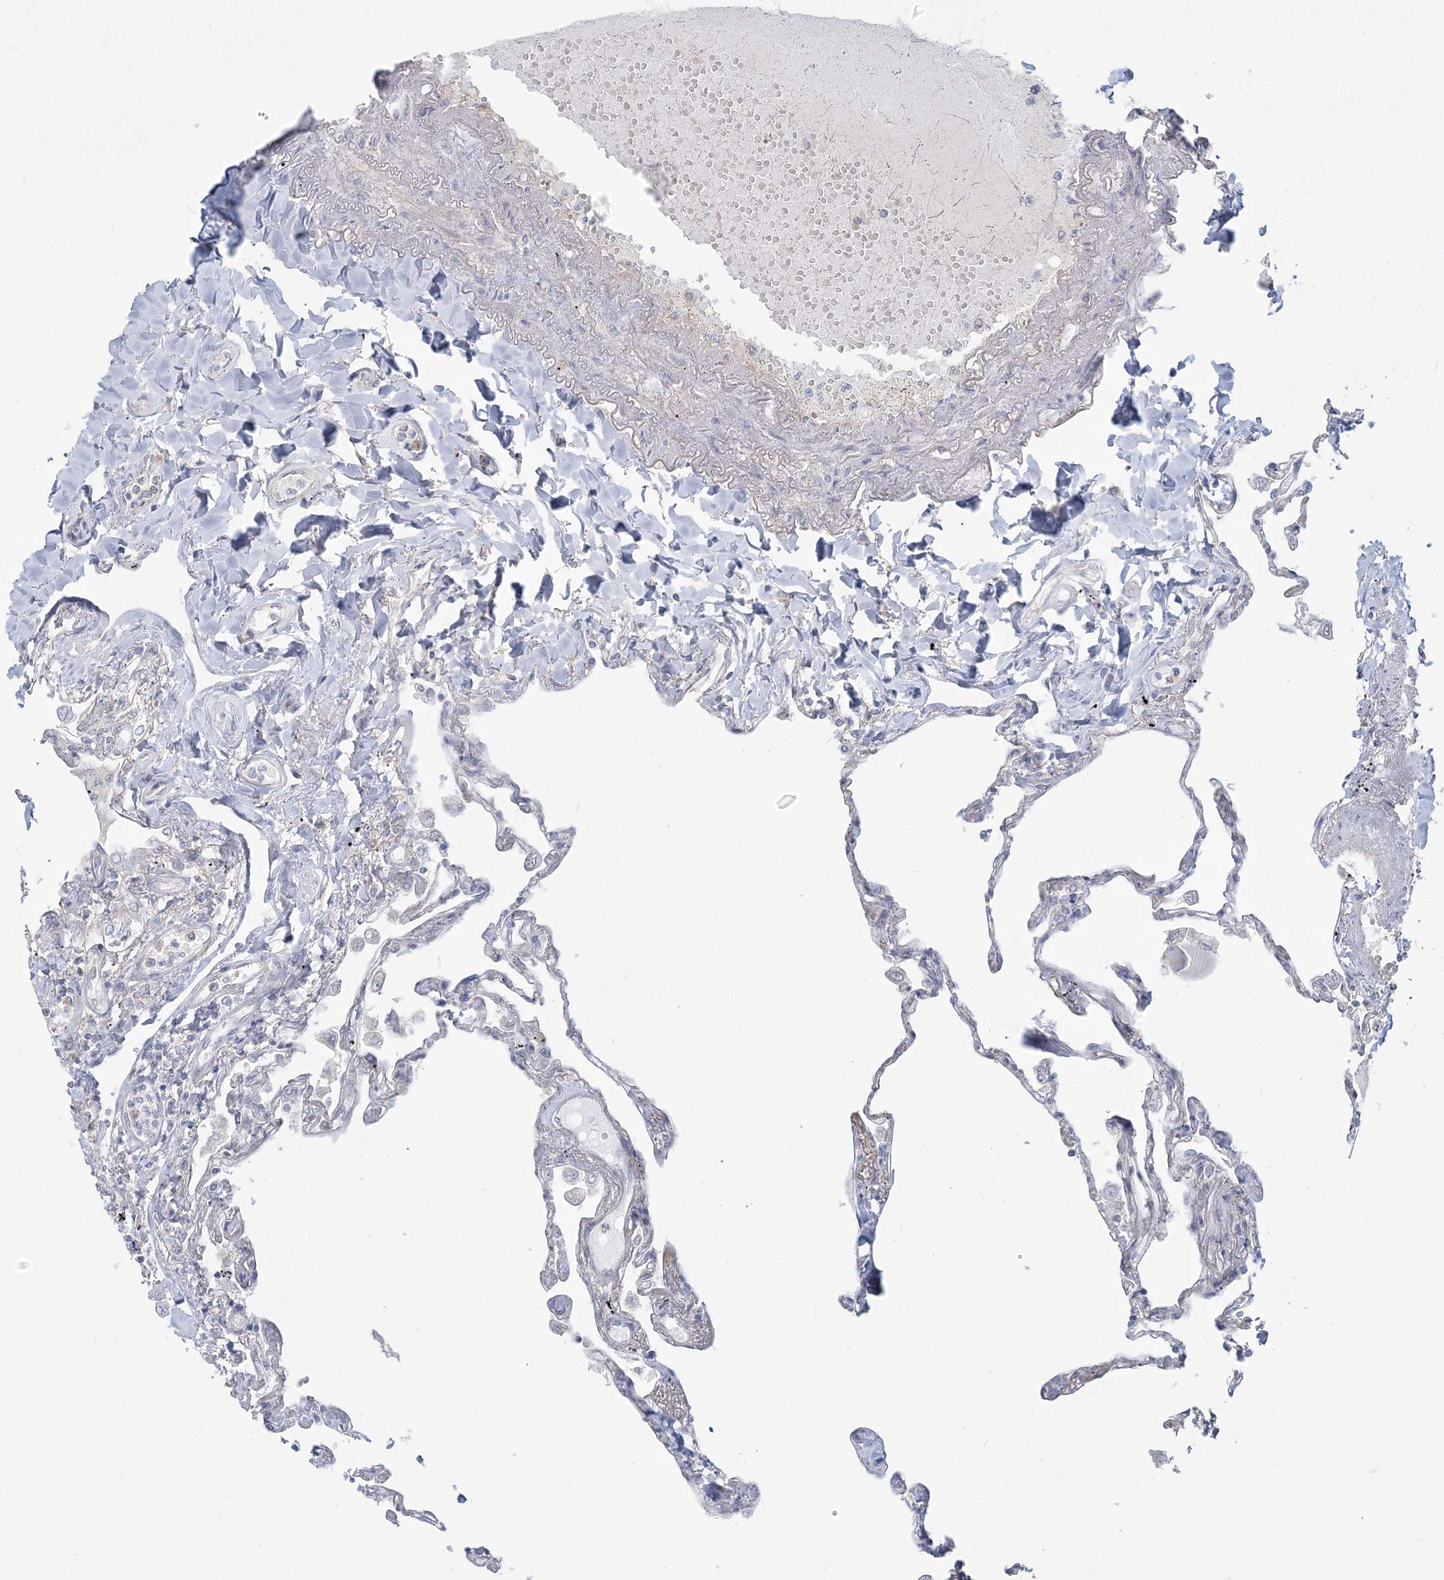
{"staining": {"intensity": "negative", "quantity": "none", "location": "none"}, "tissue": "lung", "cell_type": "Alveolar cells", "image_type": "normal", "snomed": [{"axis": "morphology", "description": "Normal tissue, NOS"}, {"axis": "topography", "description": "Lung"}], "caption": "Micrograph shows no protein expression in alveolar cells of benign lung. (DAB (3,3'-diaminobenzidine) immunohistochemistry visualized using brightfield microscopy, high magnification).", "gene": "ANKS1A", "patient": {"sex": "female", "age": 67}}